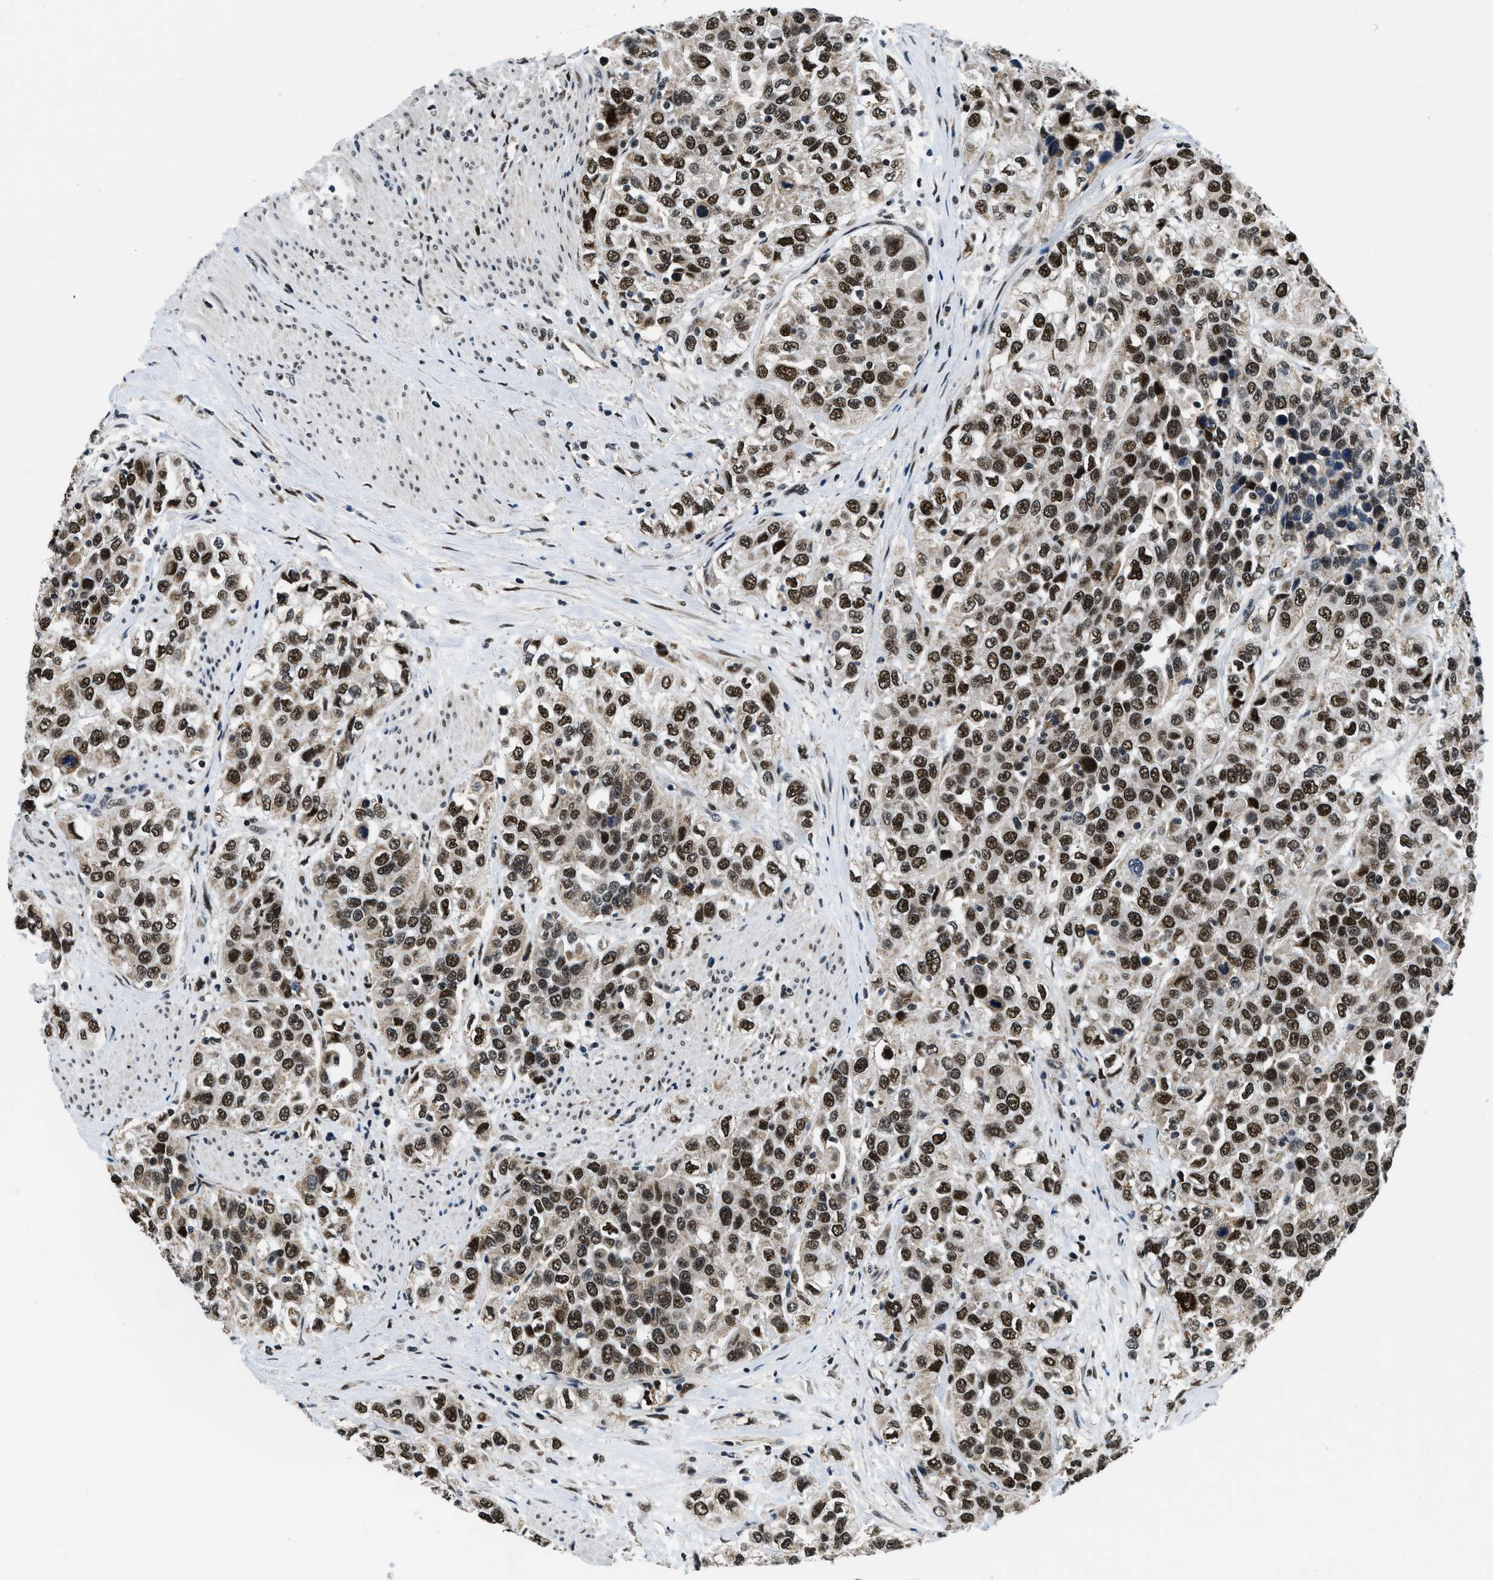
{"staining": {"intensity": "strong", "quantity": ">75%", "location": "nuclear"}, "tissue": "urothelial cancer", "cell_type": "Tumor cells", "image_type": "cancer", "snomed": [{"axis": "morphology", "description": "Urothelial carcinoma, High grade"}, {"axis": "topography", "description": "Urinary bladder"}], "caption": "A micrograph of urothelial cancer stained for a protein reveals strong nuclear brown staining in tumor cells.", "gene": "KDM3B", "patient": {"sex": "female", "age": 80}}